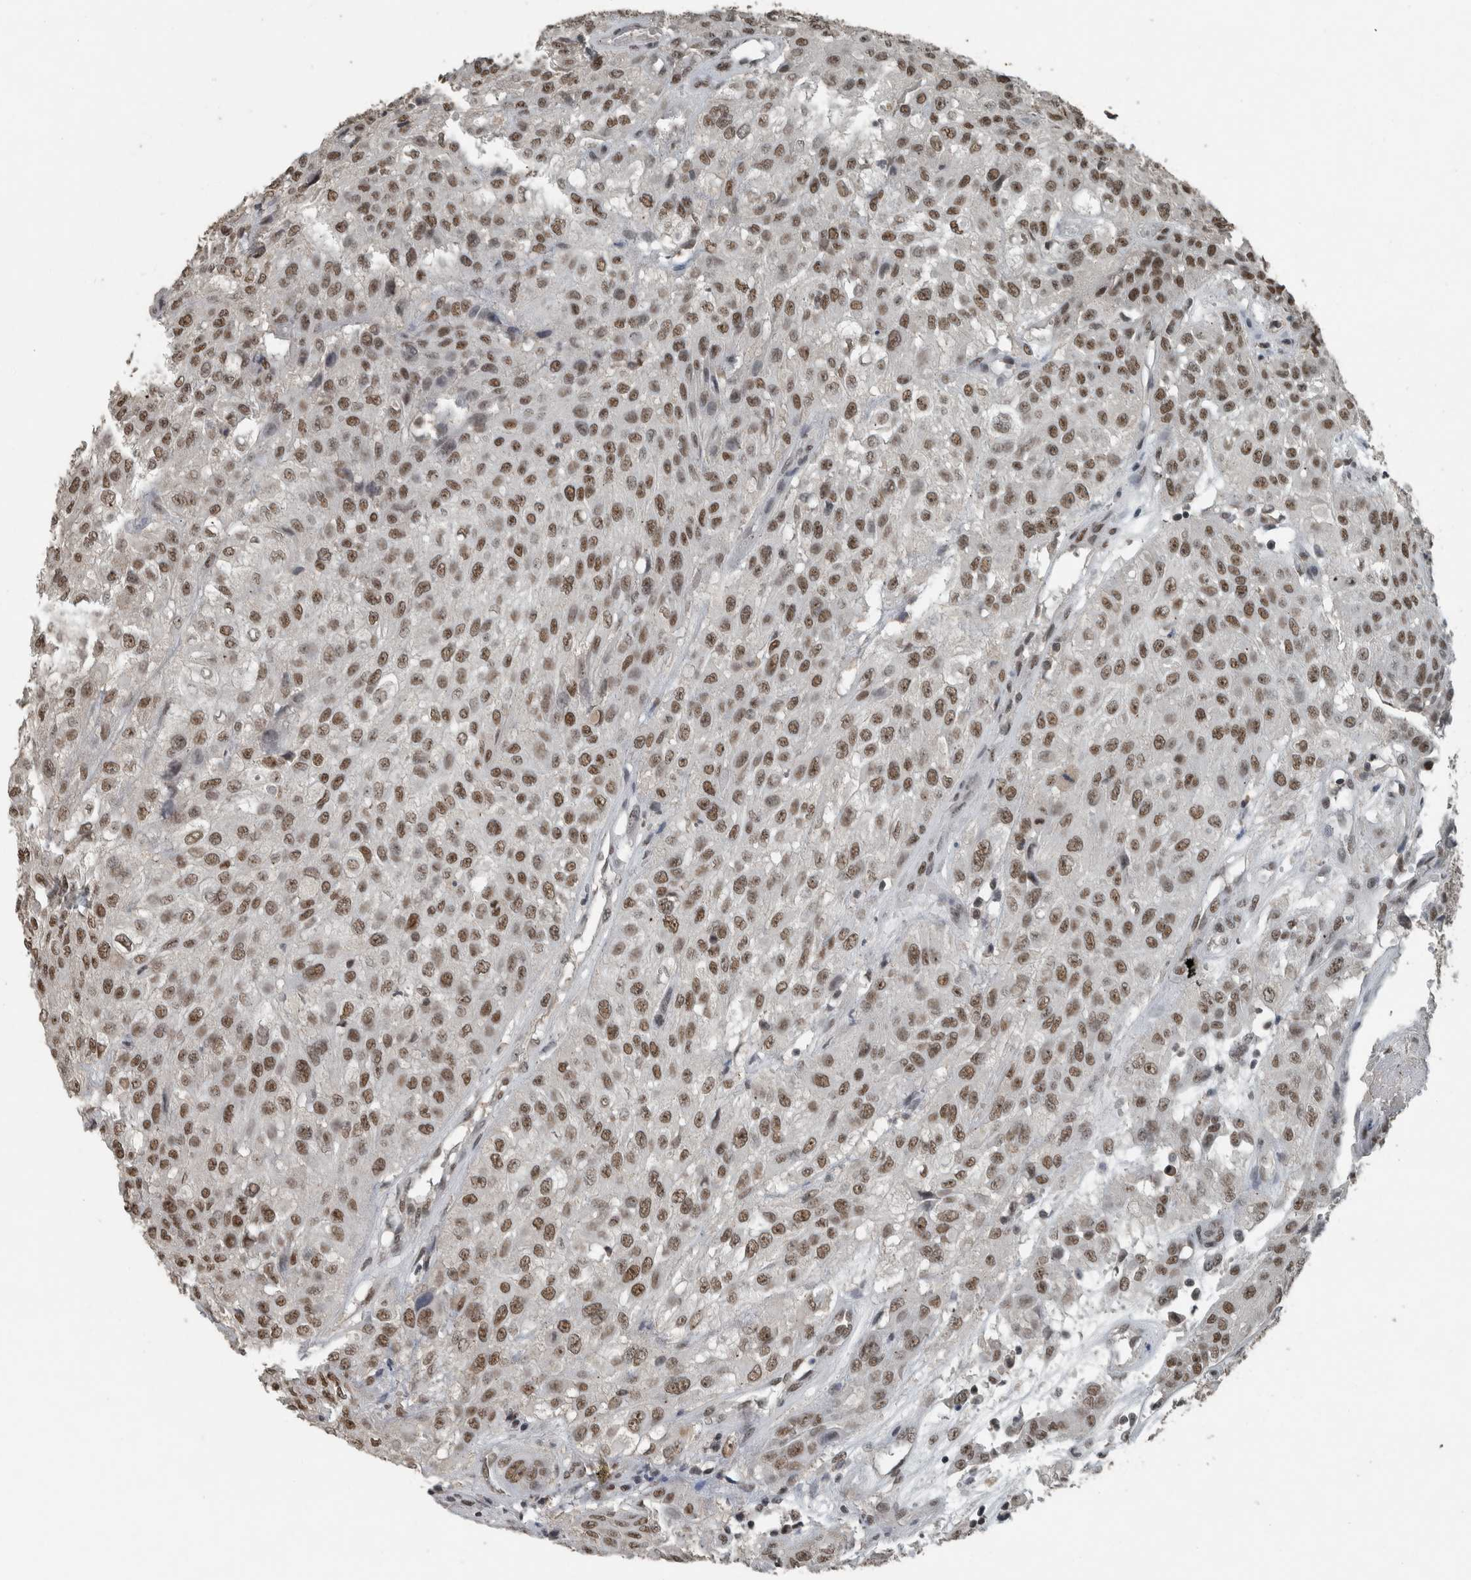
{"staining": {"intensity": "moderate", "quantity": ">75%", "location": "nuclear"}, "tissue": "urothelial cancer", "cell_type": "Tumor cells", "image_type": "cancer", "snomed": [{"axis": "morphology", "description": "Urothelial carcinoma, High grade"}, {"axis": "topography", "description": "Urinary bladder"}], "caption": "Moderate nuclear protein expression is appreciated in approximately >75% of tumor cells in urothelial carcinoma (high-grade).", "gene": "ZNF24", "patient": {"sex": "male", "age": 57}}